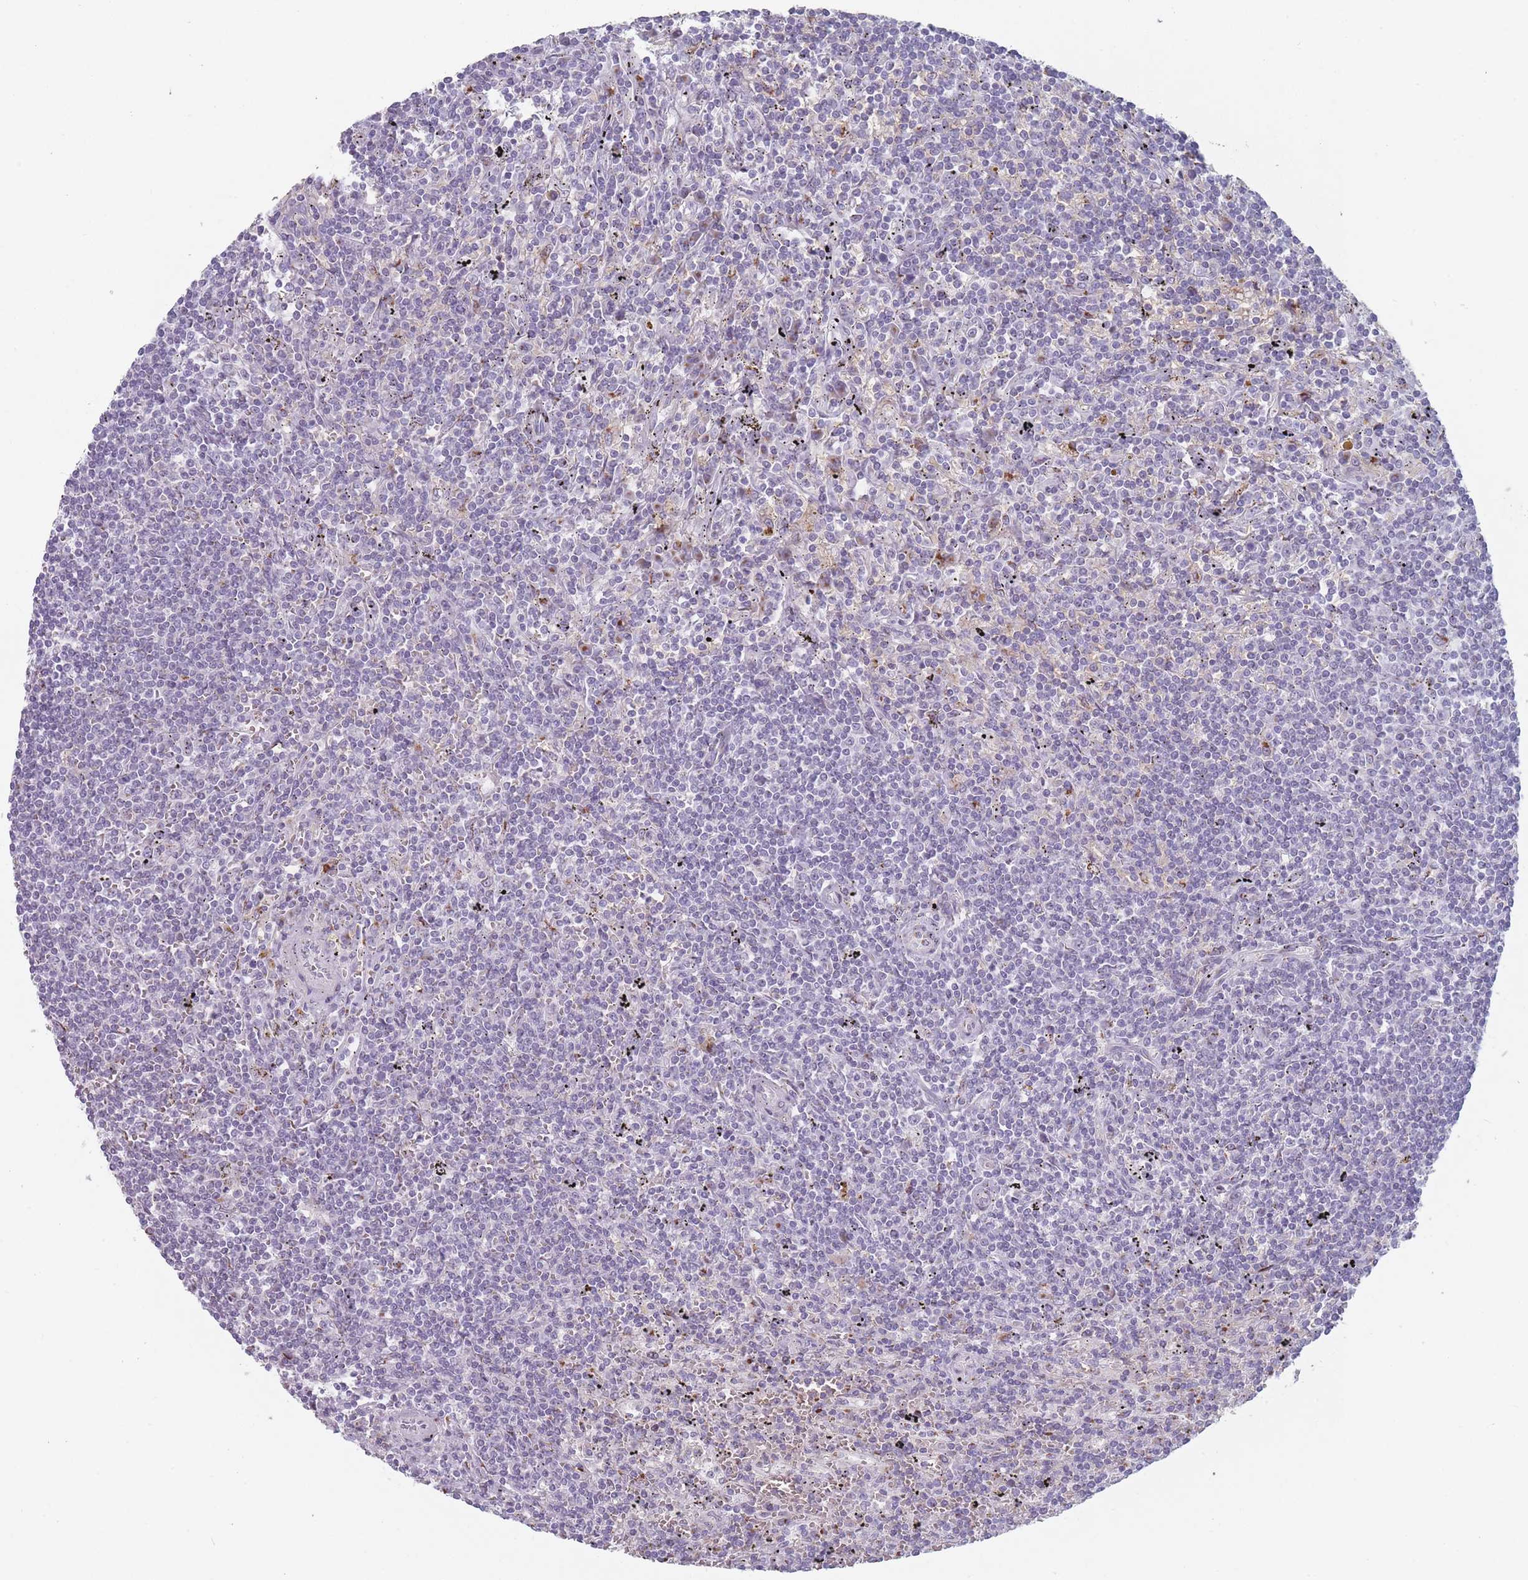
{"staining": {"intensity": "negative", "quantity": "none", "location": "none"}, "tissue": "lymphoma", "cell_type": "Tumor cells", "image_type": "cancer", "snomed": [{"axis": "morphology", "description": "Malignant lymphoma, non-Hodgkin's type, Low grade"}, {"axis": "topography", "description": "Spleen"}], "caption": "DAB (3,3'-diaminobenzidine) immunohistochemical staining of human lymphoma demonstrates no significant positivity in tumor cells.", "gene": "MAN1B1", "patient": {"sex": "male", "age": 76}}